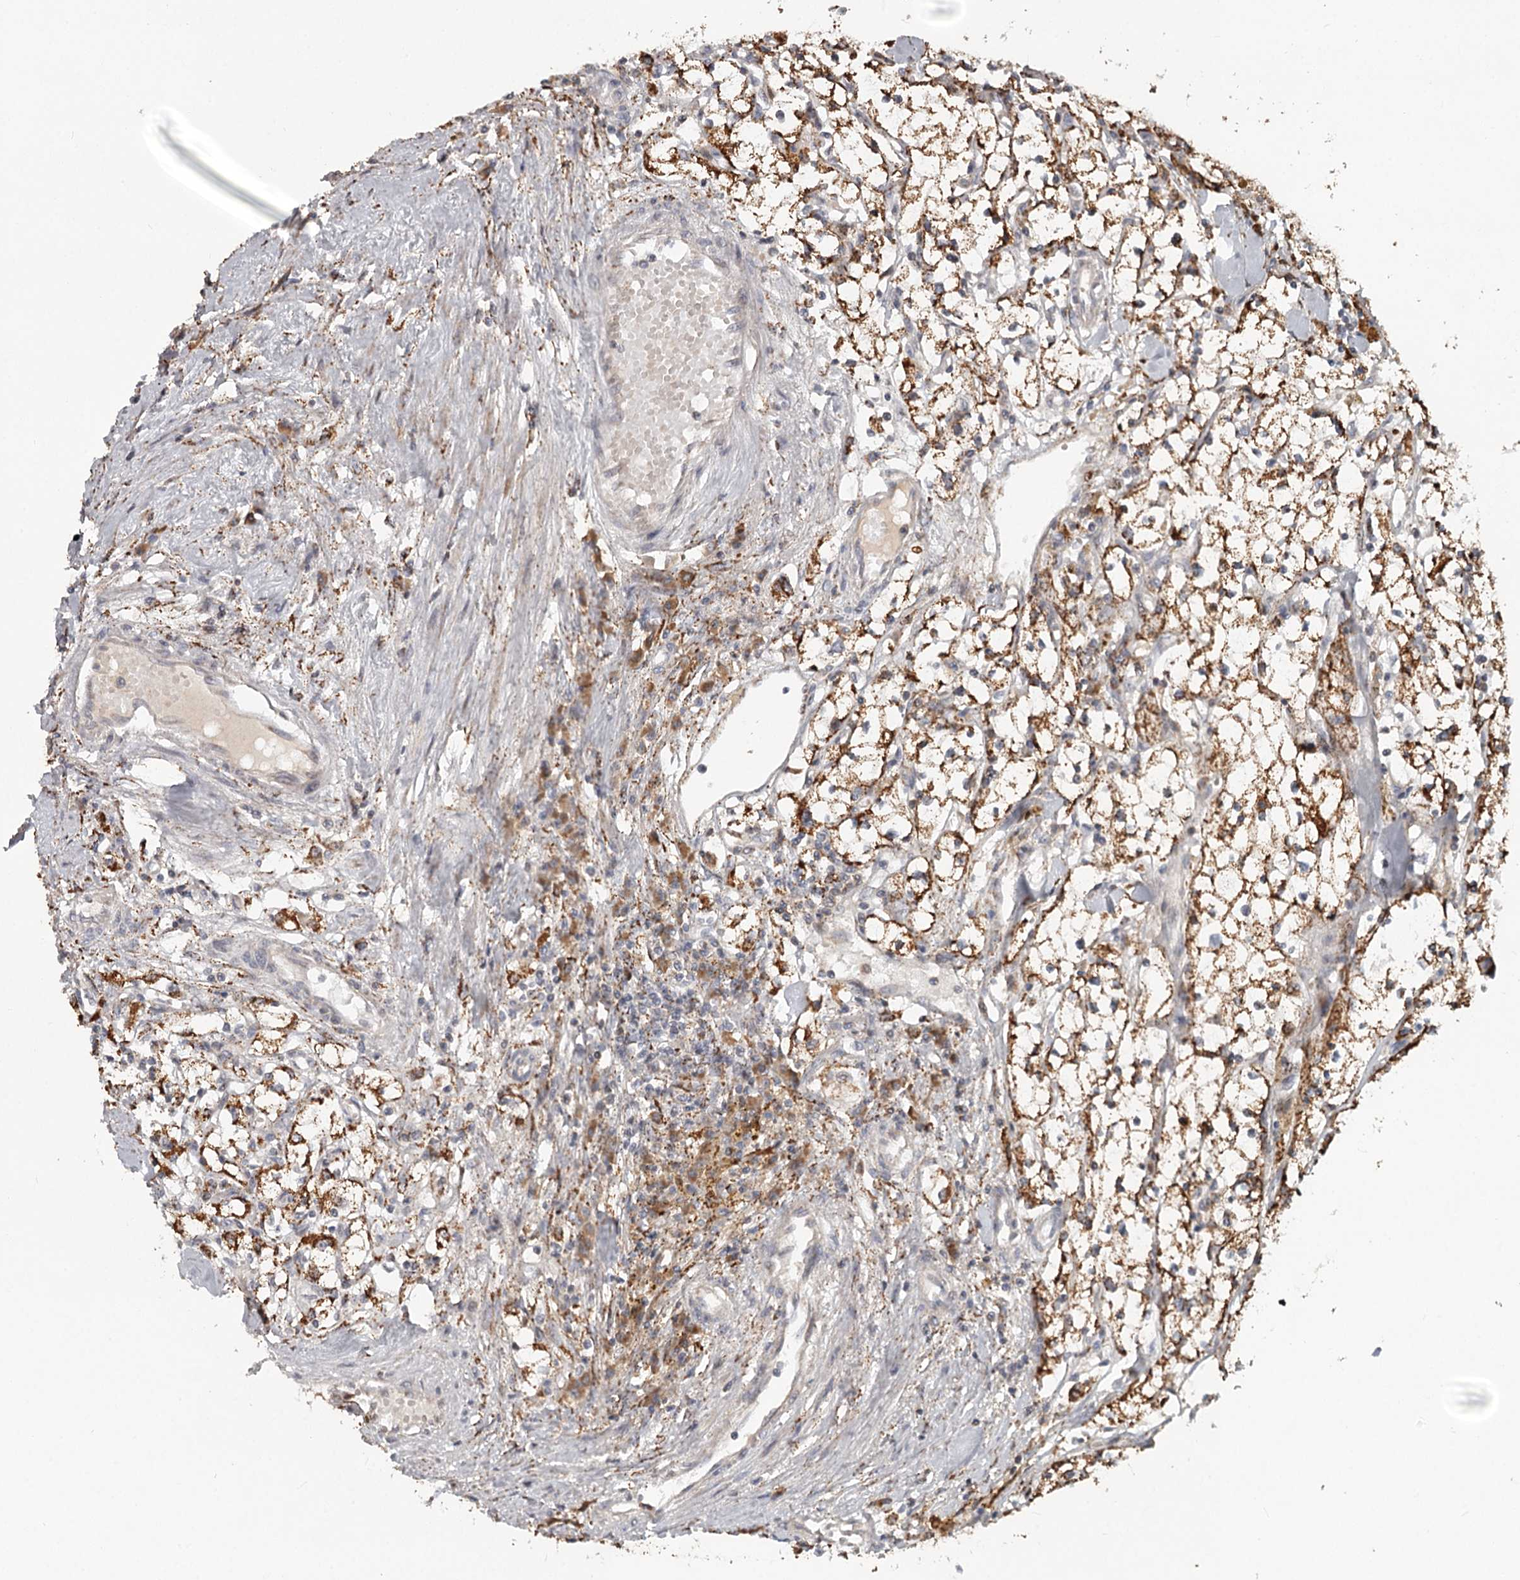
{"staining": {"intensity": "moderate", "quantity": ">75%", "location": "cytoplasmic/membranous"}, "tissue": "renal cancer", "cell_type": "Tumor cells", "image_type": "cancer", "snomed": [{"axis": "morphology", "description": "Adenocarcinoma, NOS"}, {"axis": "topography", "description": "Kidney"}], "caption": "Adenocarcinoma (renal) tissue reveals moderate cytoplasmic/membranous expression in approximately >75% of tumor cells The protein of interest is stained brown, and the nuclei are stained in blue (DAB IHC with brightfield microscopy, high magnification).", "gene": "CDC123", "patient": {"sex": "male", "age": 56}}